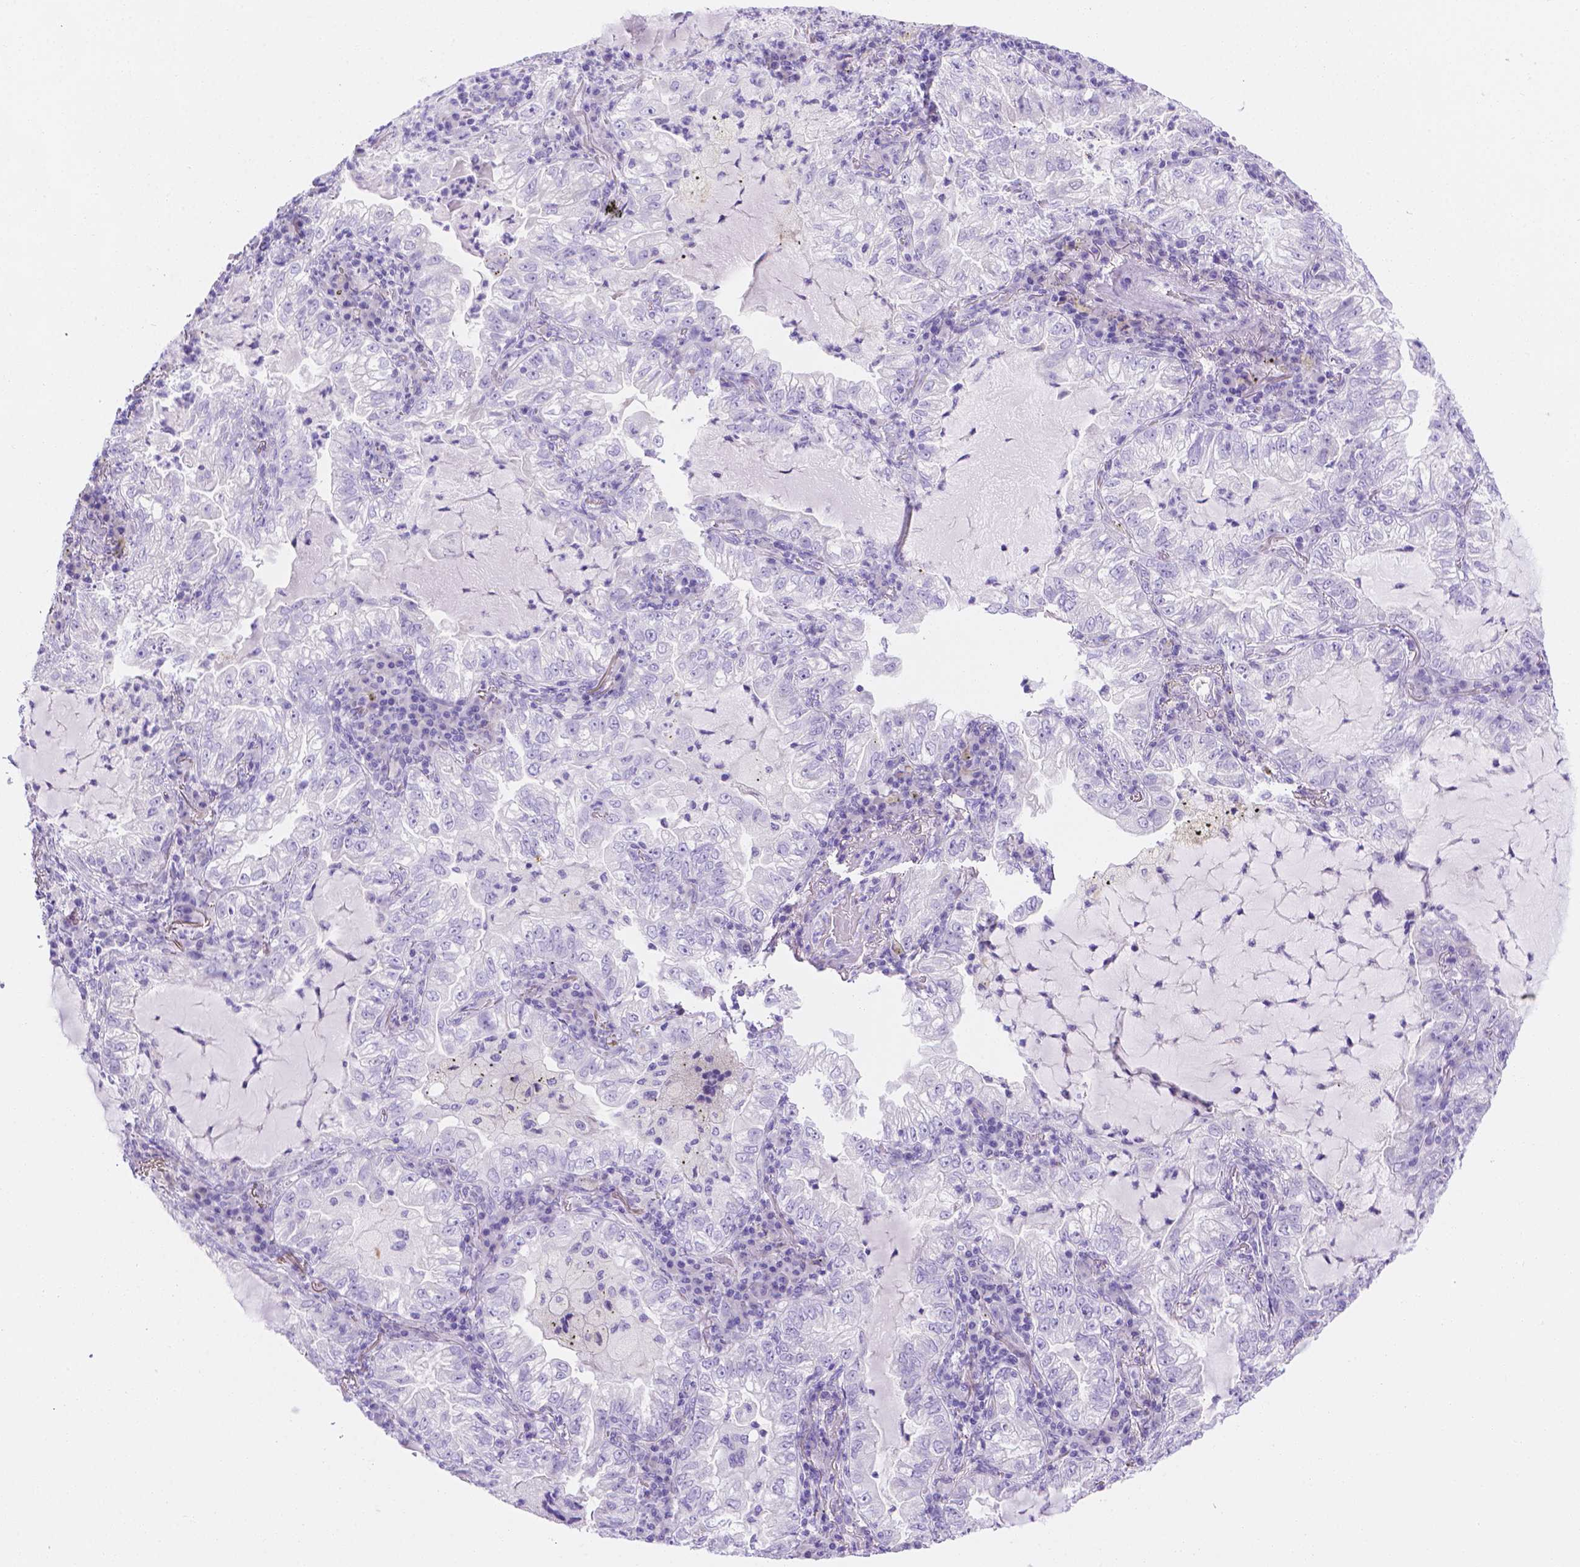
{"staining": {"intensity": "negative", "quantity": "none", "location": "none"}, "tissue": "lung cancer", "cell_type": "Tumor cells", "image_type": "cancer", "snomed": [{"axis": "morphology", "description": "Adenocarcinoma, NOS"}, {"axis": "topography", "description": "Lung"}], "caption": "Lung adenocarcinoma was stained to show a protein in brown. There is no significant staining in tumor cells. Brightfield microscopy of immunohistochemistry stained with DAB (3,3'-diaminobenzidine) (brown) and hematoxylin (blue), captured at high magnification.", "gene": "MLN", "patient": {"sex": "female", "age": 73}}